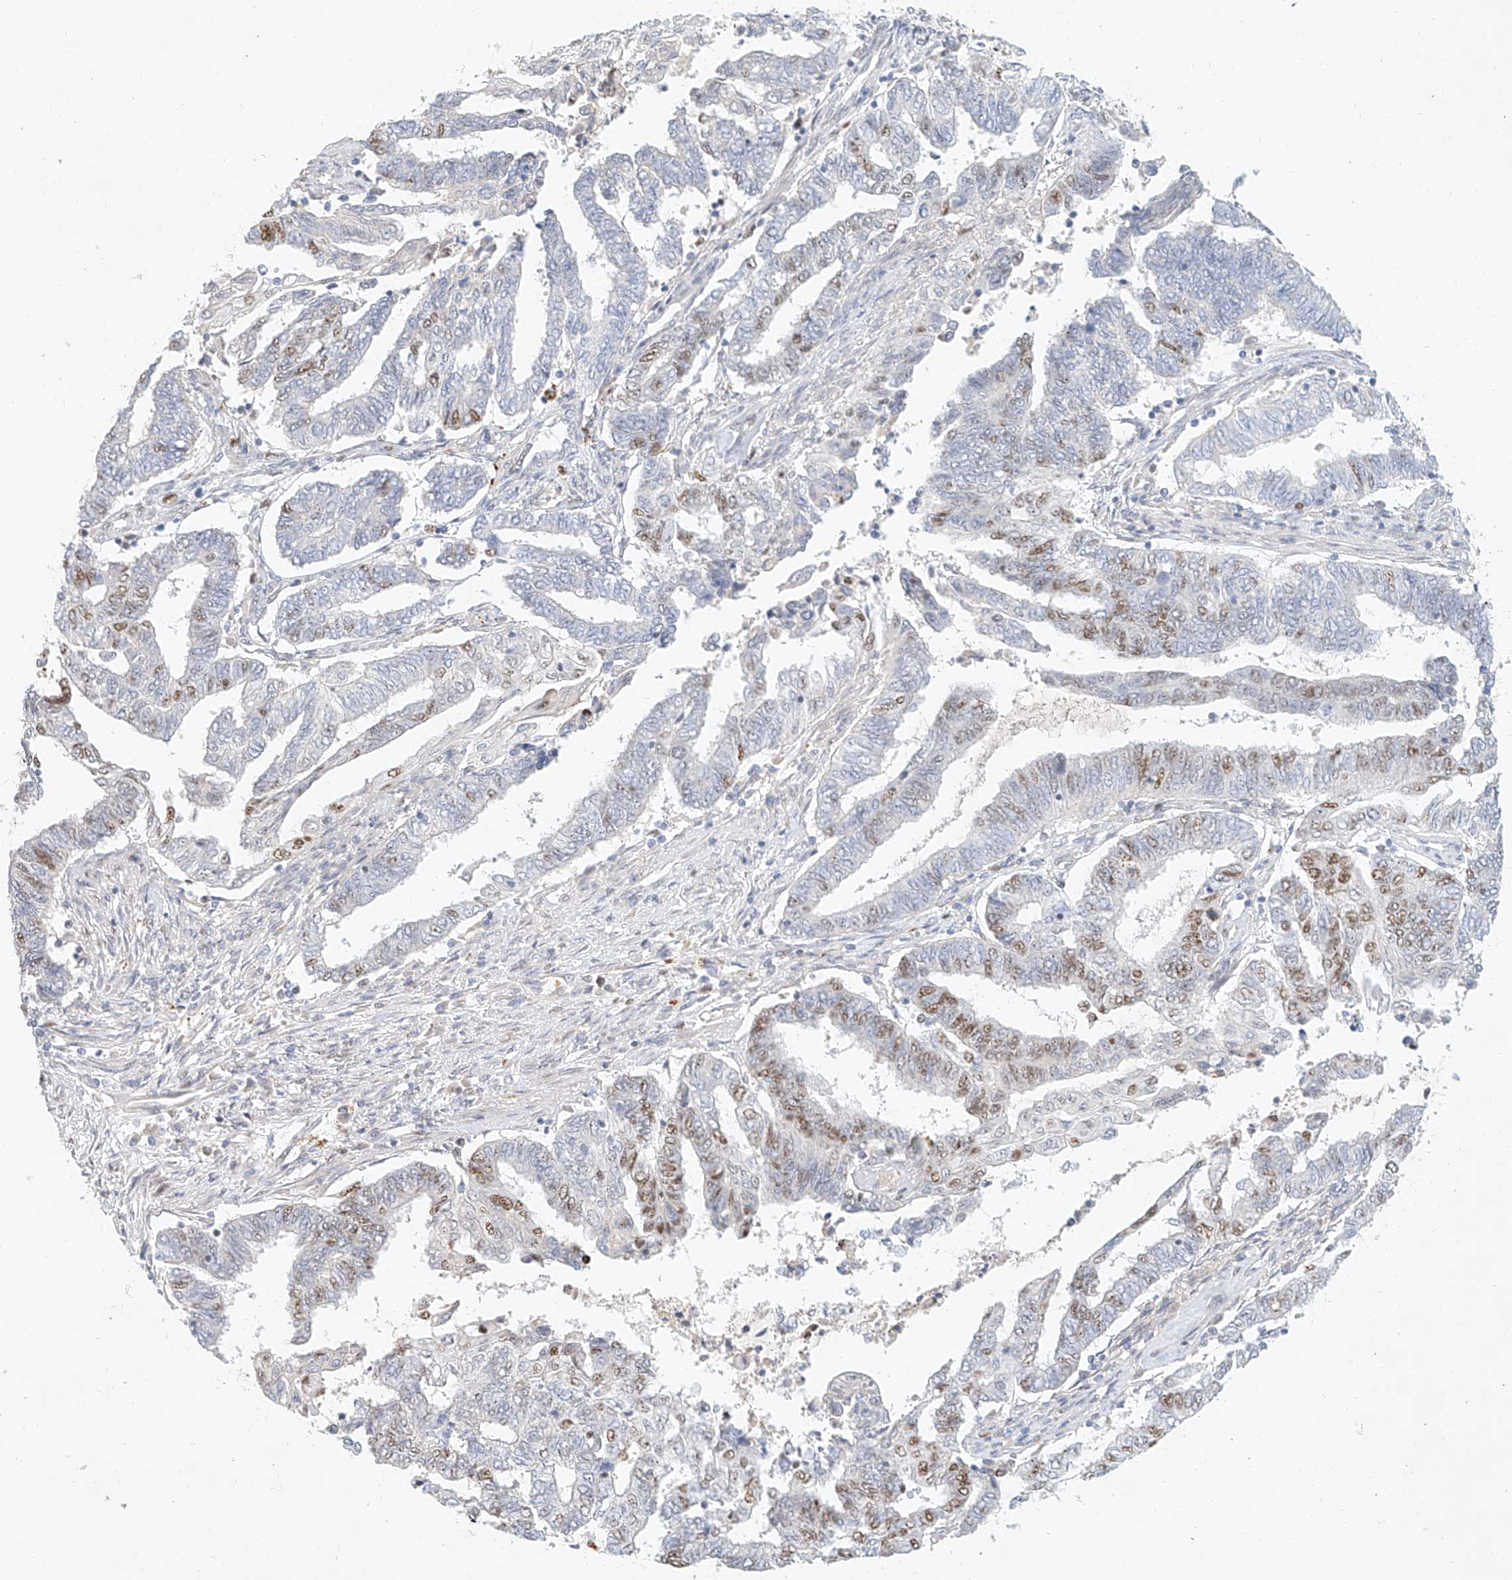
{"staining": {"intensity": "moderate", "quantity": "<25%", "location": "nuclear"}, "tissue": "endometrial cancer", "cell_type": "Tumor cells", "image_type": "cancer", "snomed": [{"axis": "morphology", "description": "Adenocarcinoma, NOS"}, {"axis": "topography", "description": "Uterus"}, {"axis": "topography", "description": "Endometrium"}], "caption": "Endometrial cancer (adenocarcinoma) stained for a protein (brown) displays moderate nuclear positive positivity in about <25% of tumor cells.", "gene": "CXorf58", "patient": {"sex": "female", "age": 70}}